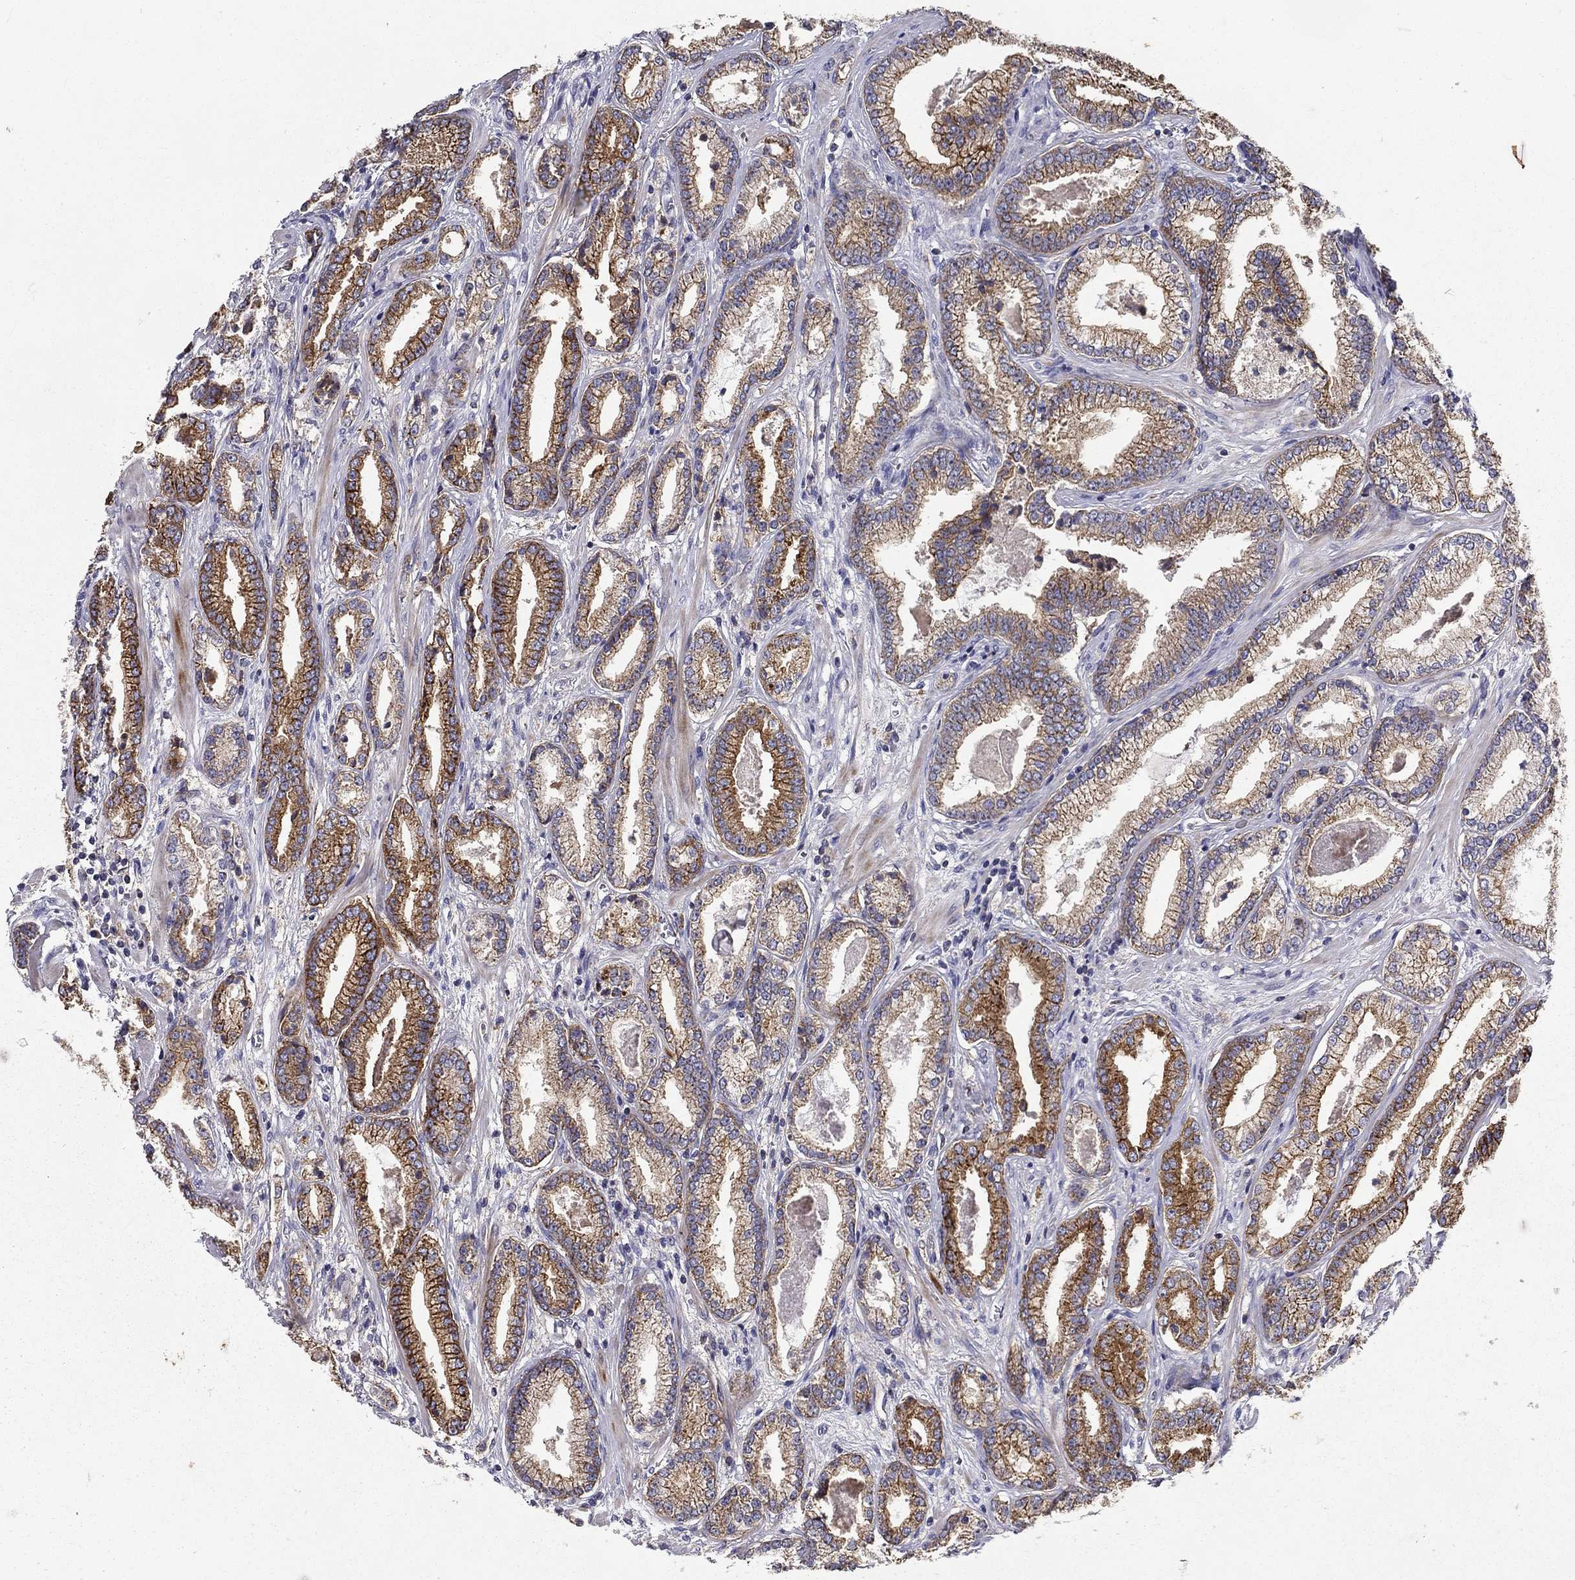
{"staining": {"intensity": "strong", "quantity": "25%-75%", "location": "cytoplasmic/membranous"}, "tissue": "prostate cancer", "cell_type": "Tumor cells", "image_type": "cancer", "snomed": [{"axis": "morphology", "description": "Adenocarcinoma, Low grade"}, {"axis": "topography", "description": "Prostate"}], "caption": "Immunohistochemistry (IHC) staining of prostate cancer (adenocarcinoma (low-grade)), which shows high levels of strong cytoplasmic/membranous staining in about 25%-75% of tumor cells indicating strong cytoplasmic/membranous protein expression. The staining was performed using DAB (3,3'-diaminobenzidine) (brown) for protein detection and nuclei were counterstained in hematoxylin (blue).", "gene": "ALDH4A1", "patient": {"sex": "male", "age": 68}}